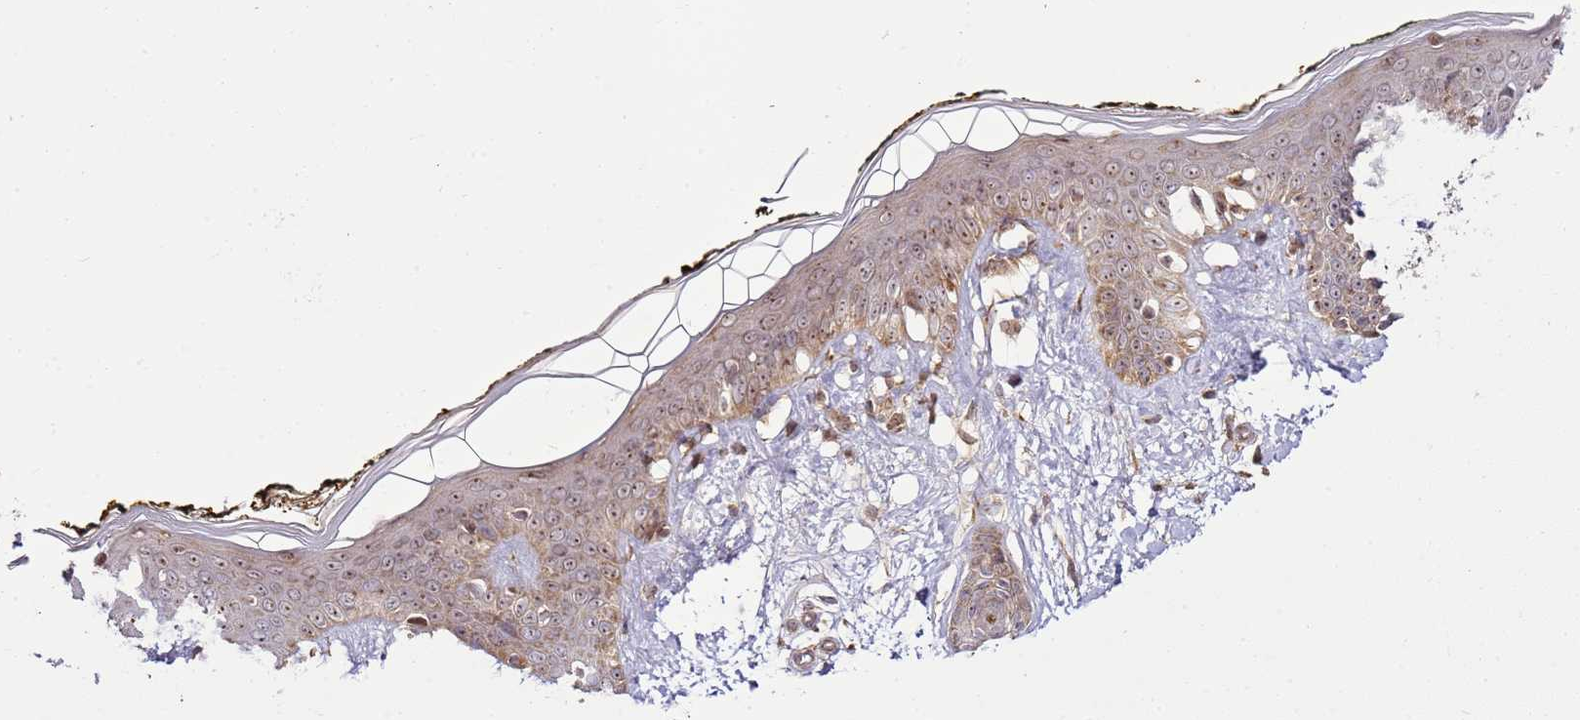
{"staining": {"intensity": "moderate", "quantity": ">75%", "location": "cytoplasmic/membranous"}, "tissue": "skin", "cell_type": "Fibroblasts", "image_type": "normal", "snomed": [{"axis": "morphology", "description": "Normal tissue, NOS"}, {"axis": "topography", "description": "Skin"}], "caption": "Immunohistochemical staining of benign skin exhibits moderate cytoplasmic/membranous protein positivity in about >75% of fibroblasts. (DAB (3,3'-diaminobenzidine) IHC, brown staining for protein, blue staining for nuclei).", "gene": "RASA3", "patient": {"sex": "female", "age": 34}}